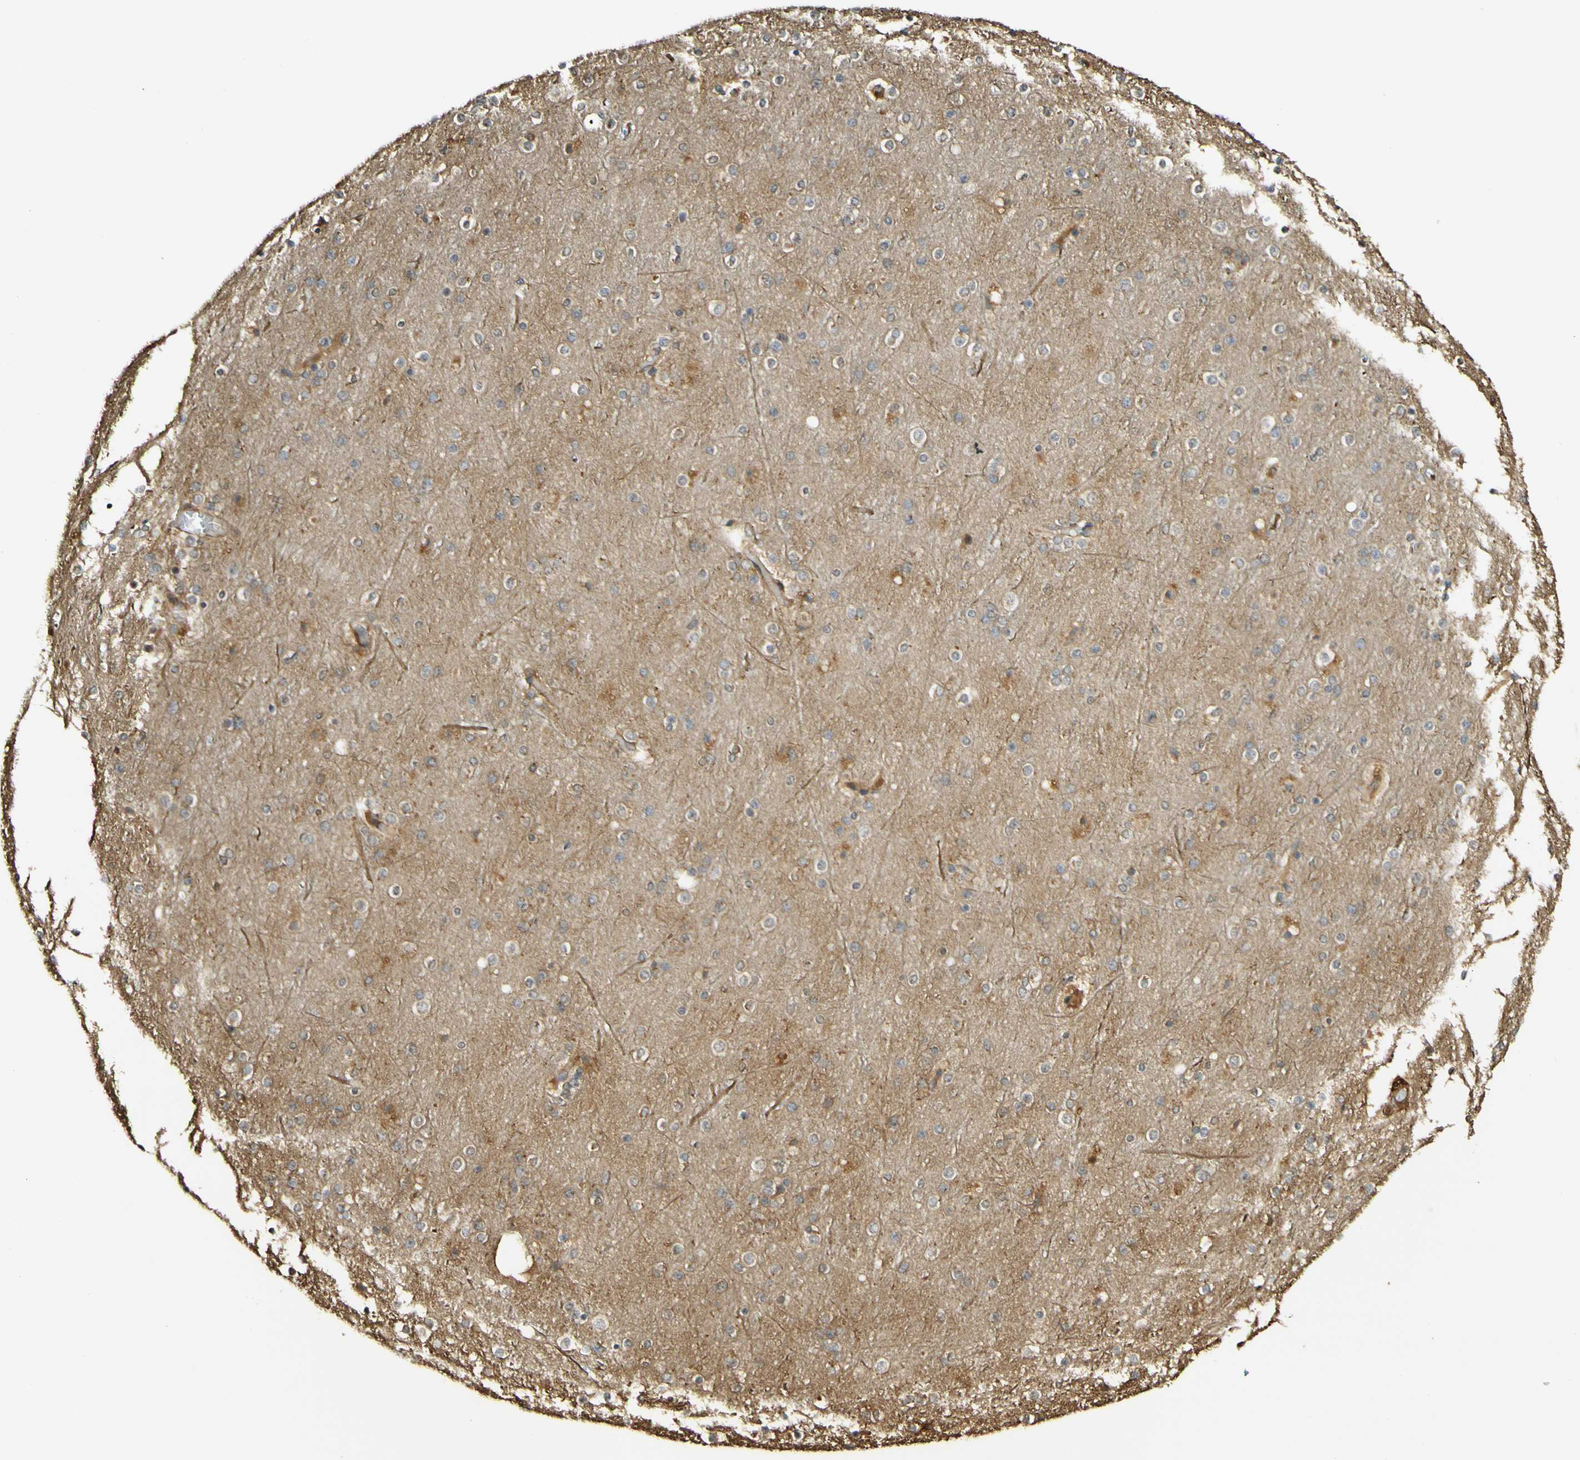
{"staining": {"intensity": "weak", "quantity": "25%-75%", "location": "cytoplasmic/membranous"}, "tissue": "cerebral cortex", "cell_type": "Endothelial cells", "image_type": "normal", "snomed": [{"axis": "morphology", "description": "Normal tissue, NOS"}, {"axis": "topography", "description": "Cerebral cortex"}], "caption": "IHC (DAB) staining of unremarkable human cerebral cortex displays weak cytoplasmic/membranous protein positivity in about 25%-75% of endothelial cells.", "gene": "AGER", "patient": {"sex": "female", "age": 54}}